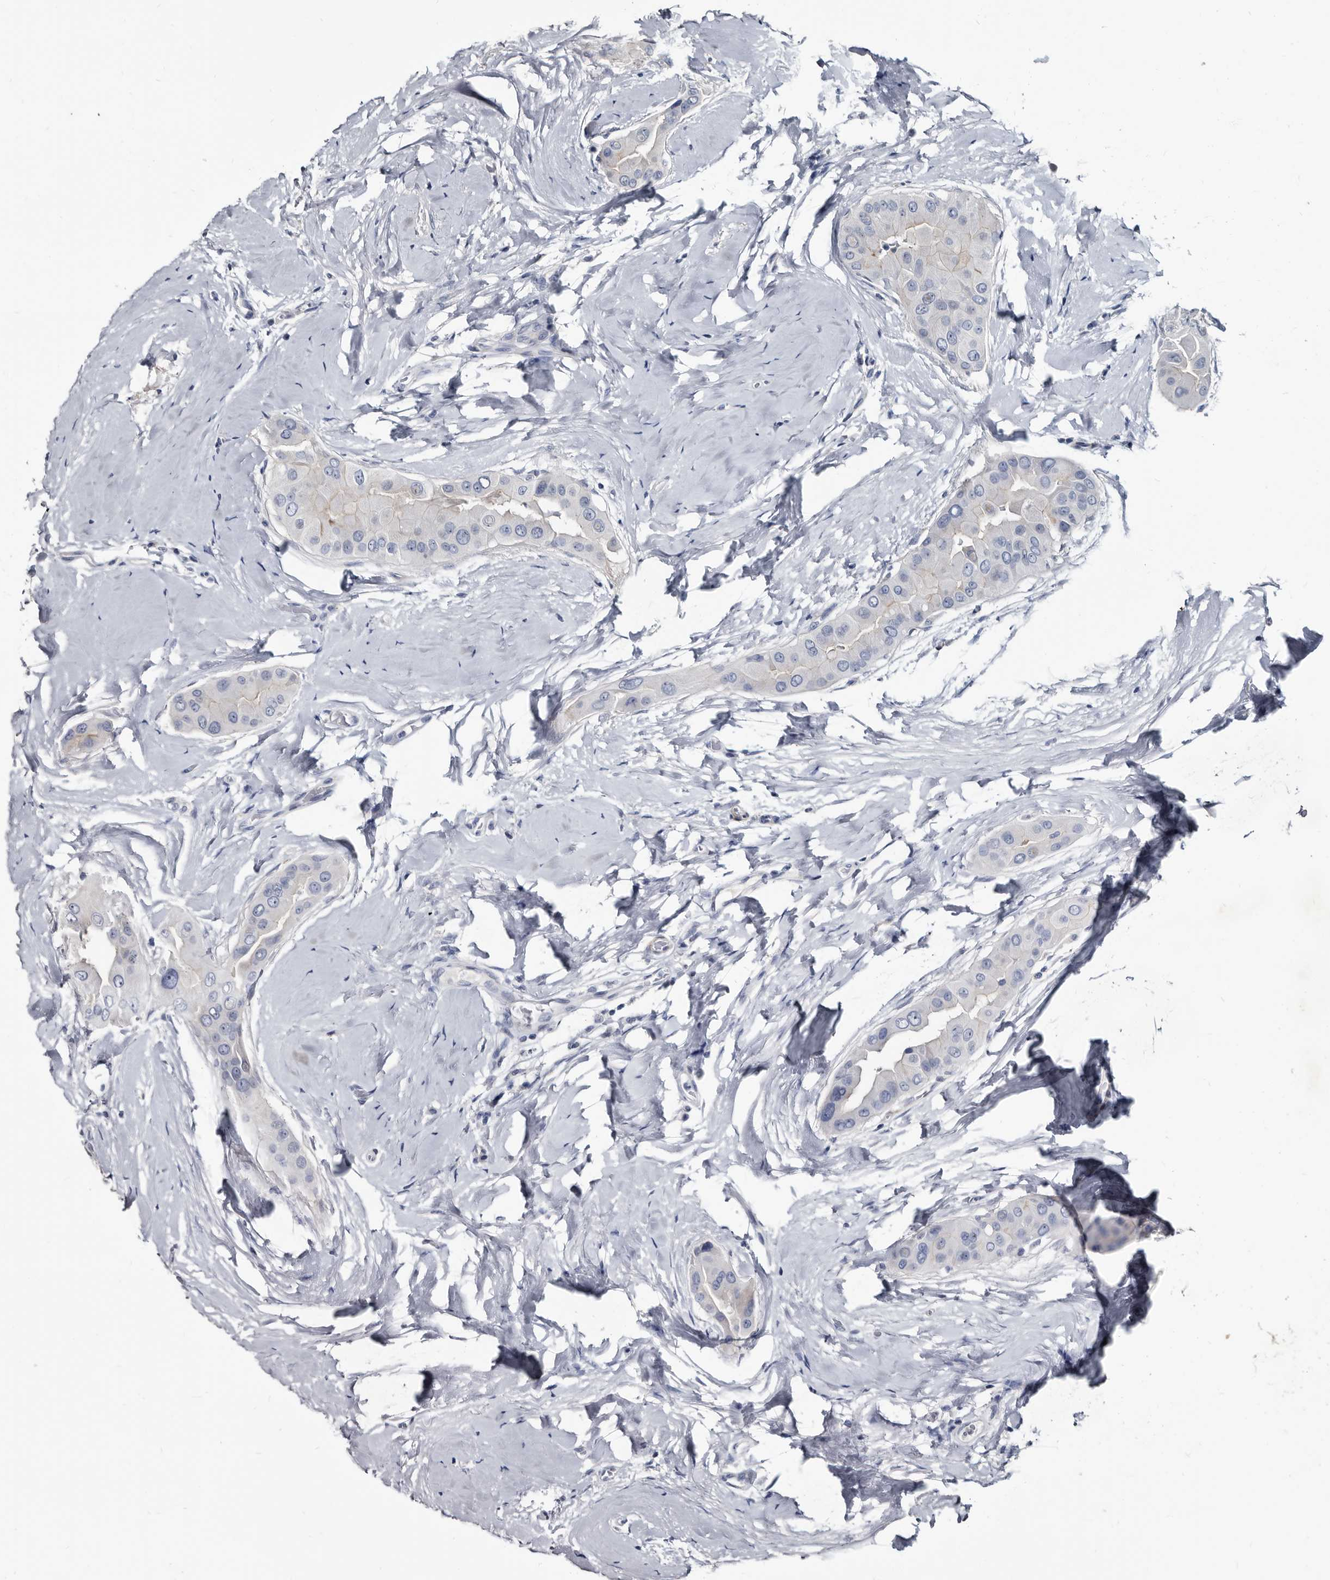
{"staining": {"intensity": "negative", "quantity": "none", "location": "none"}, "tissue": "thyroid cancer", "cell_type": "Tumor cells", "image_type": "cancer", "snomed": [{"axis": "morphology", "description": "Papillary adenocarcinoma, NOS"}, {"axis": "topography", "description": "Thyroid gland"}], "caption": "This is a image of immunohistochemistry (IHC) staining of thyroid cancer, which shows no expression in tumor cells. (IHC, brightfield microscopy, high magnification).", "gene": "PRSS8", "patient": {"sex": "male", "age": 33}}